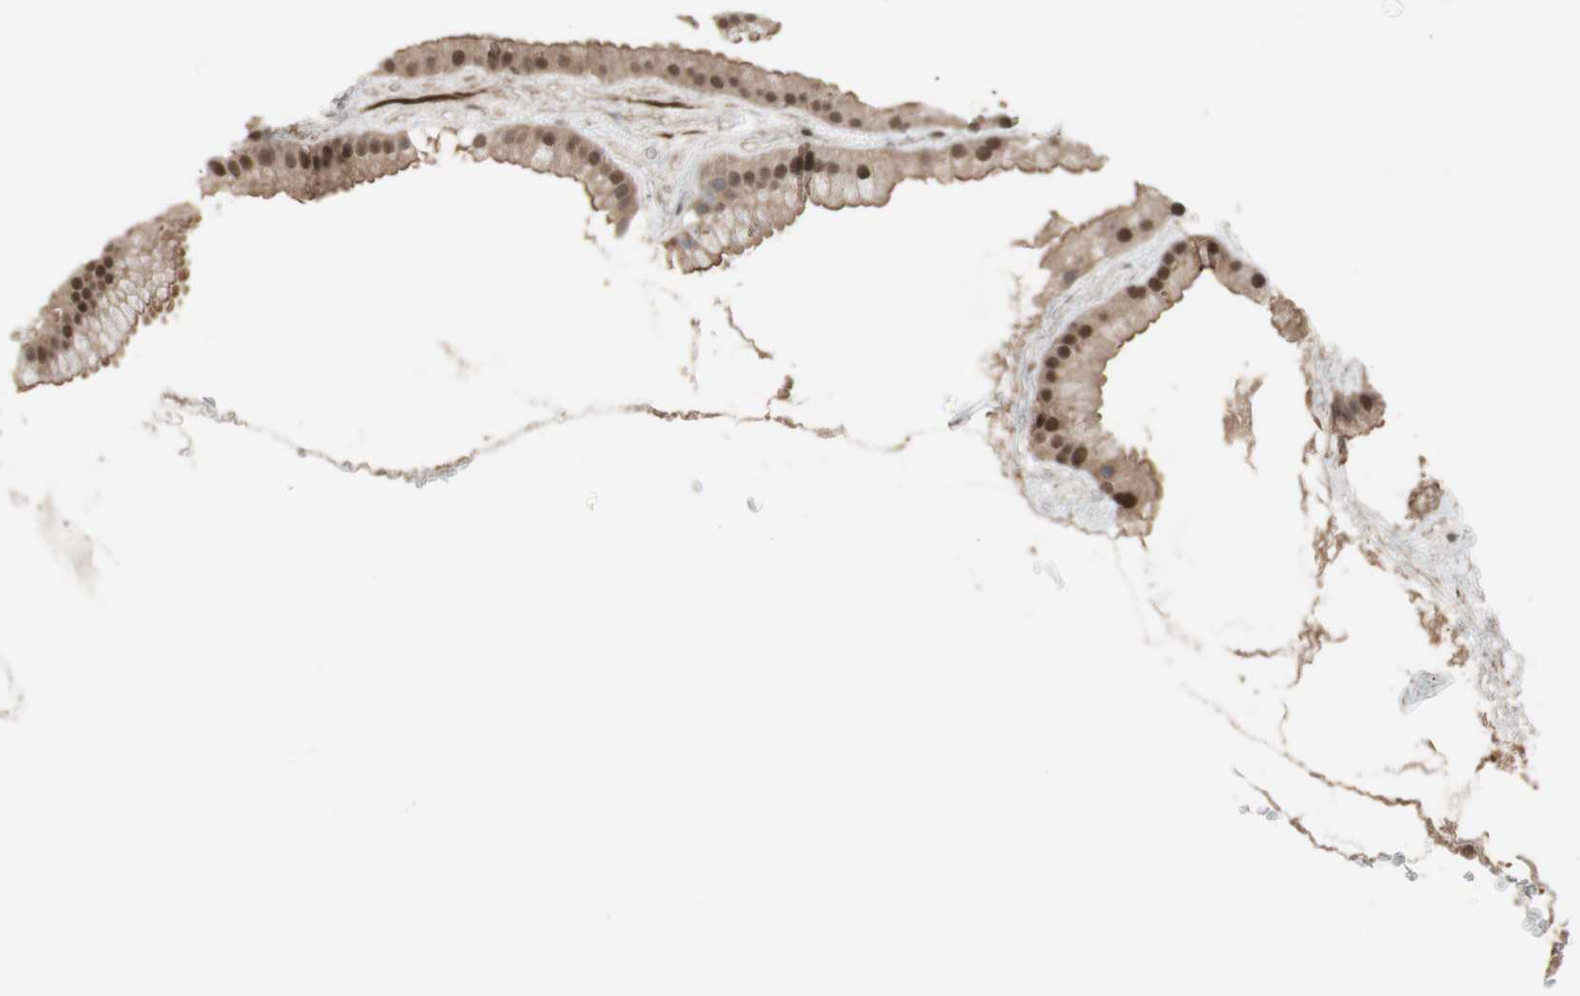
{"staining": {"intensity": "moderate", "quantity": ">75%", "location": "cytoplasmic/membranous,nuclear"}, "tissue": "gallbladder", "cell_type": "Glandular cells", "image_type": "normal", "snomed": [{"axis": "morphology", "description": "Normal tissue, NOS"}, {"axis": "topography", "description": "Gallbladder"}], "caption": "Gallbladder stained with IHC demonstrates moderate cytoplasmic/membranous,nuclear positivity in approximately >75% of glandular cells.", "gene": "DRAP1", "patient": {"sex": "female", "age": 64}}